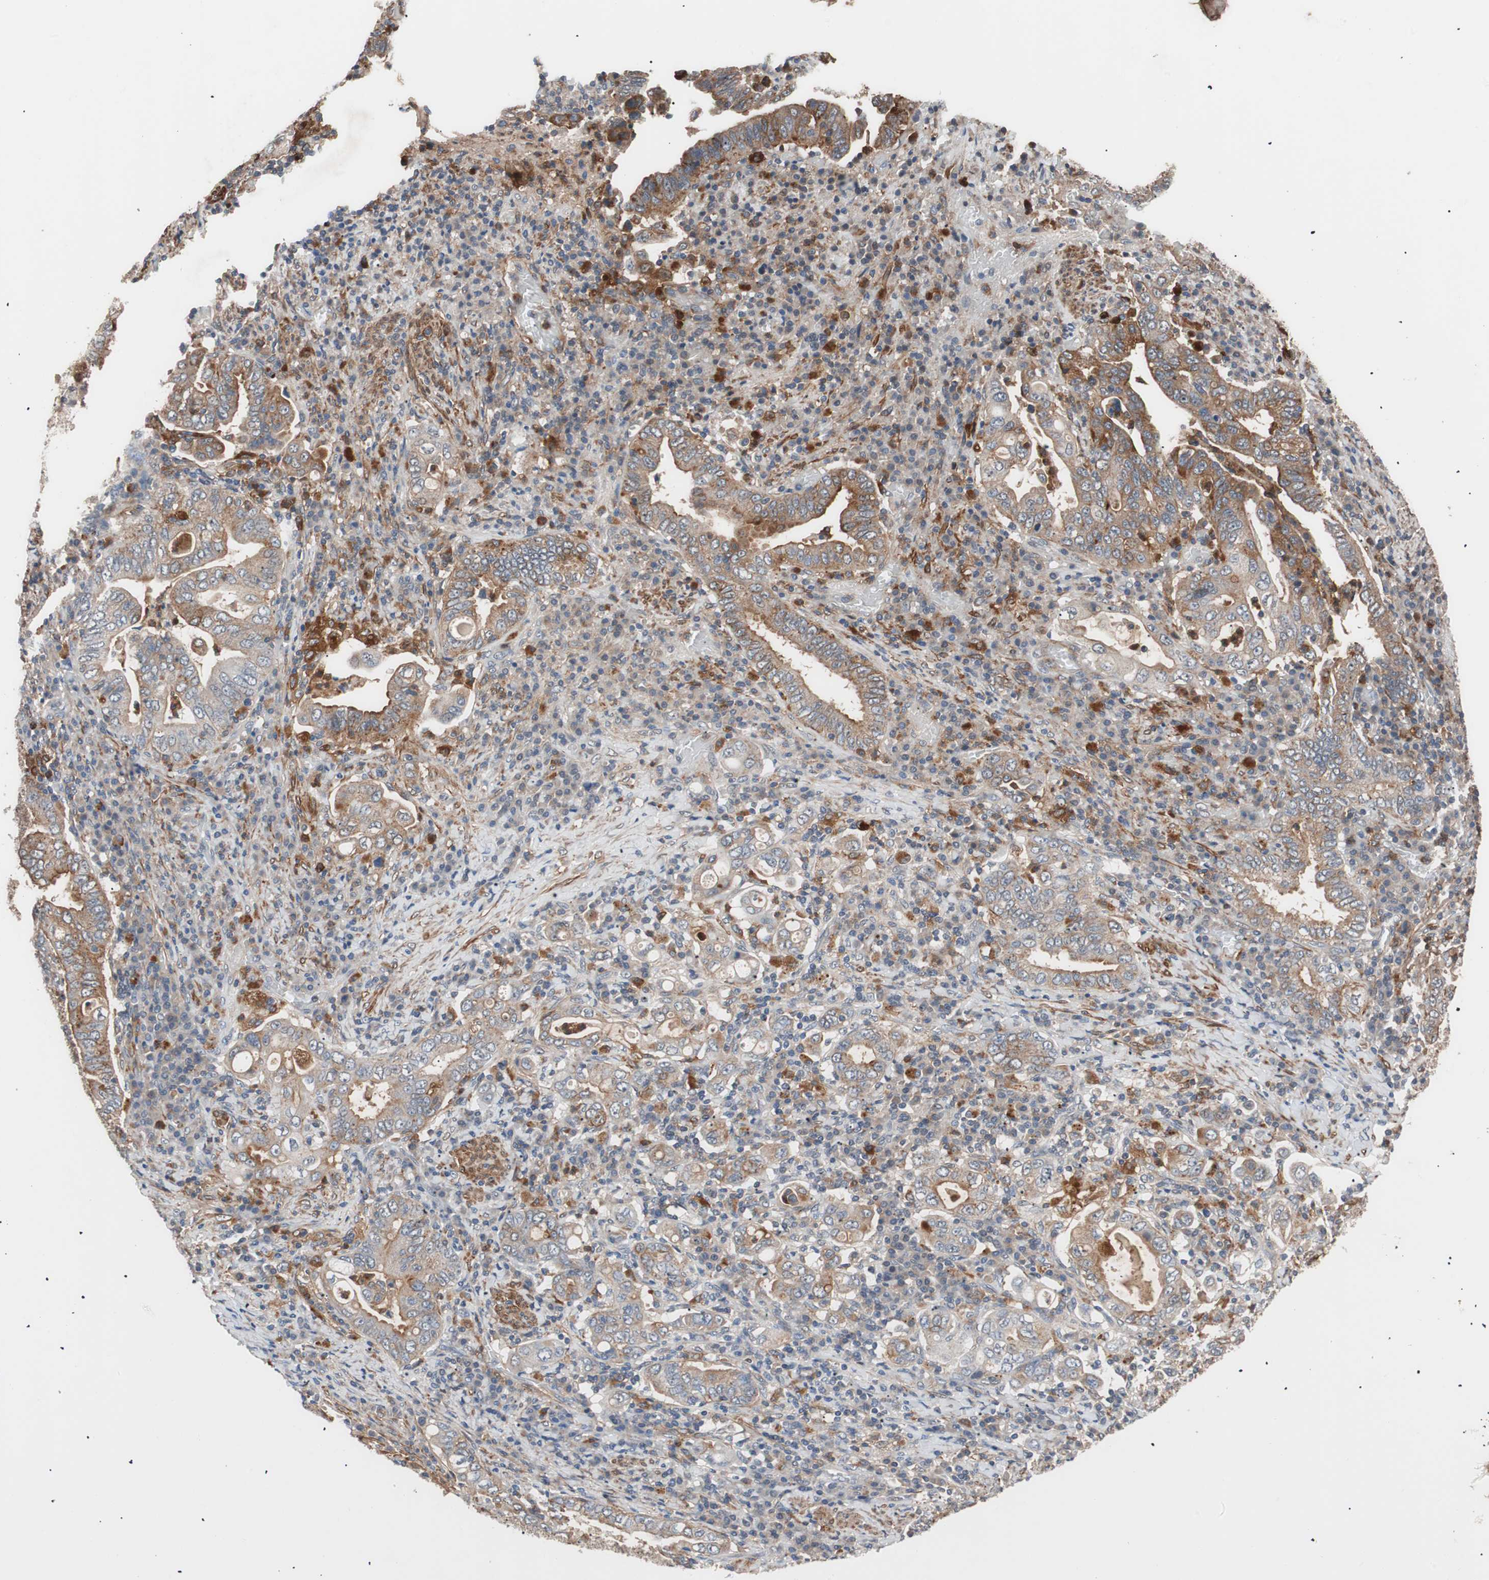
{"staining": {"intensity": "weak", "quantity": "25%-75%", "location": "cytoplasmic/membranous"}, "tissue": "stomach cancer", "cell_type": "Tumor cells", "image_type": "cancer", "snomed": [{"axis": "morphology", "description": "Normal tissue, NOS"}, {"axis": "morphology", "description": "Adenocarcinoma, NOS"}, {"axis": "topography", "description": "Esophagus"}, {"axis": "topography", "description": "Stomach, upper"}, {"axis": "topography", "description": "Peripheral nerve tissue"}], "caption": "The image demonstrates a brown stain indicating the presence of a protein in the cytoplasmic/membranous of tumor cells in stomach cancer.", "gene": "LITAF", "patient": {"sex": "male", "age": 62}}